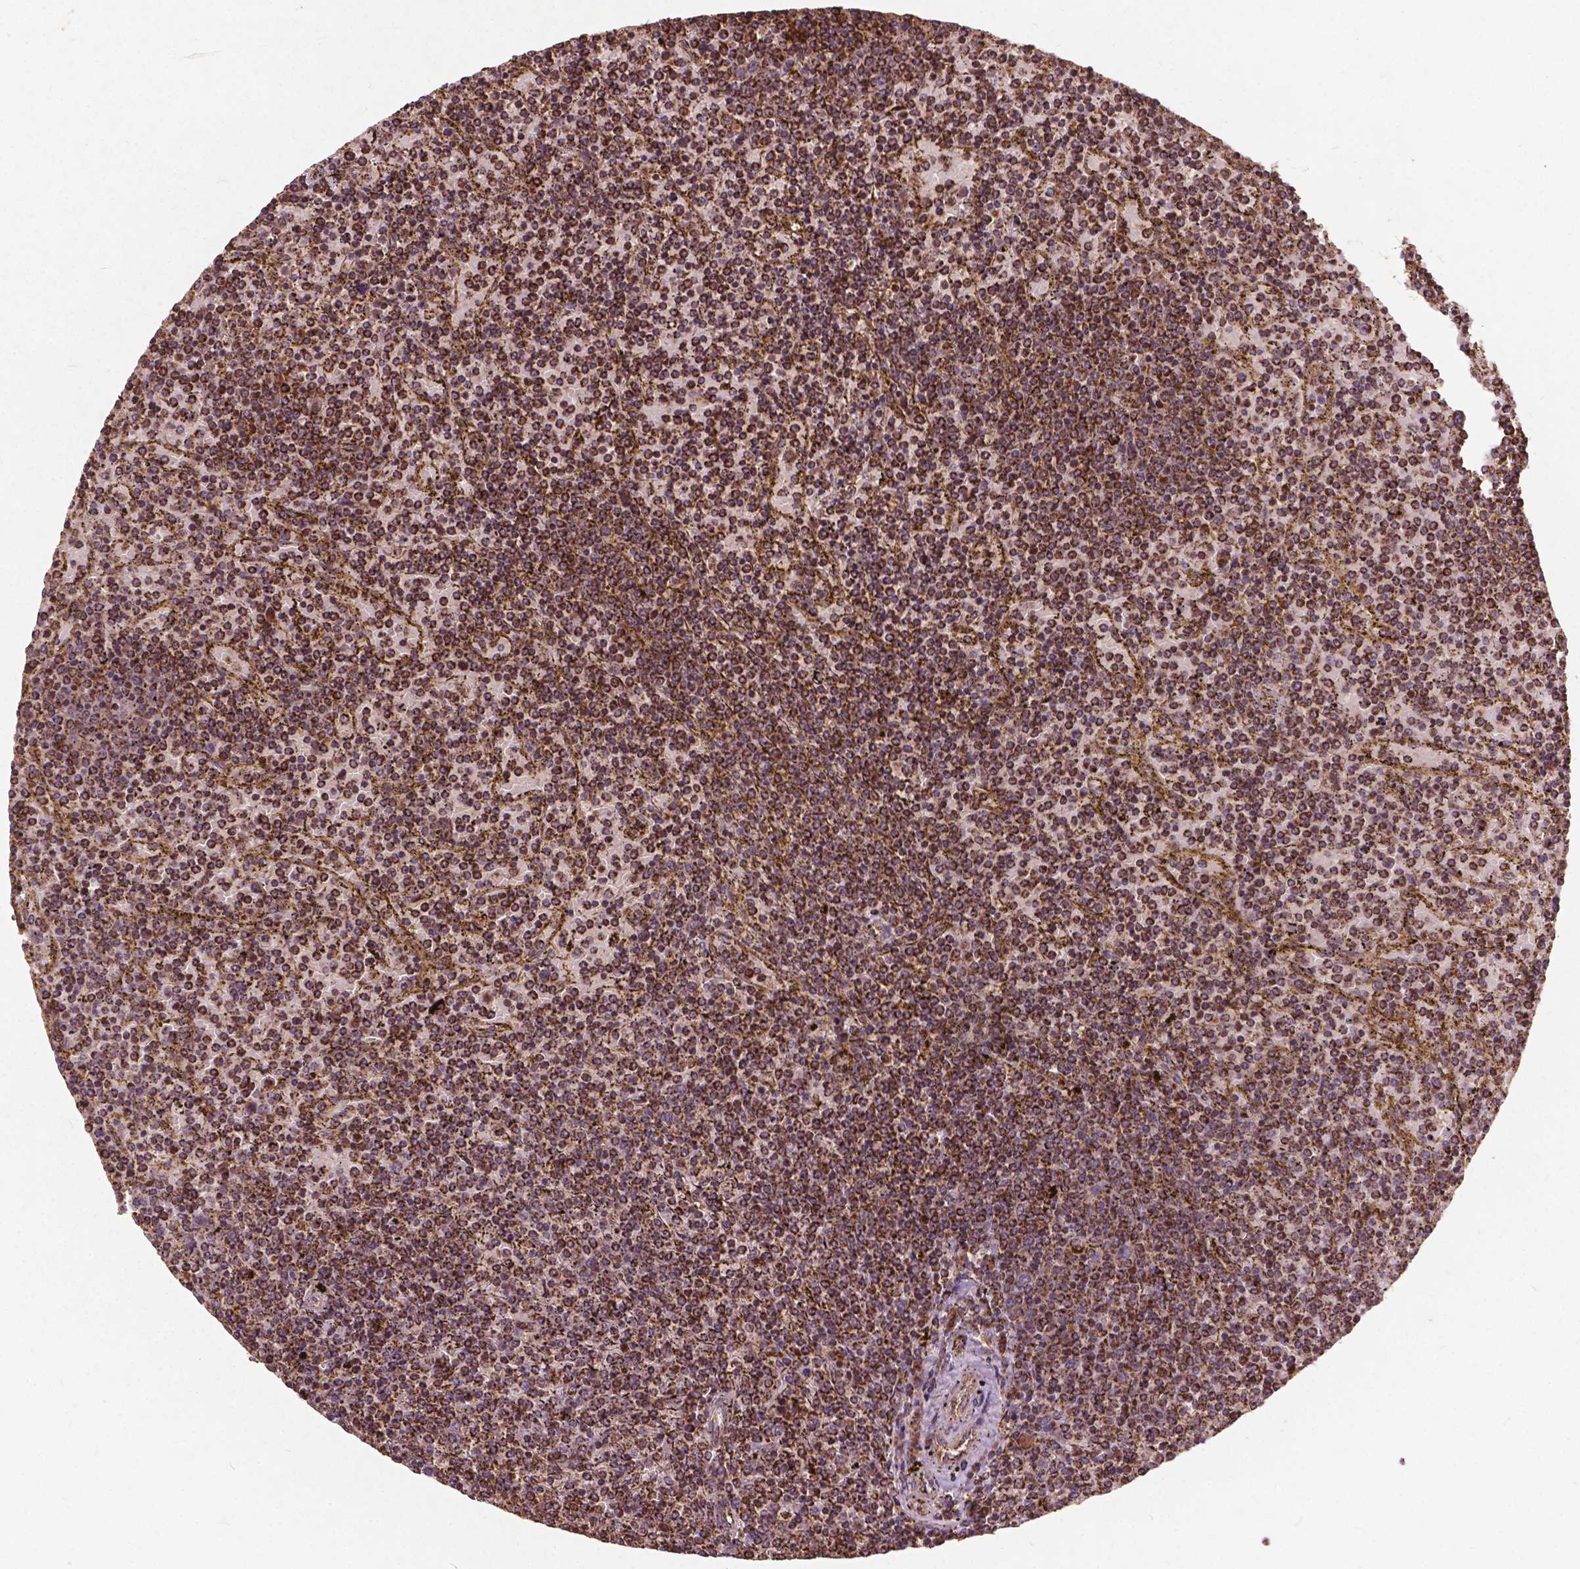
{"staining": {"intensity": "strong", "quantity": ">75%", "location": "cytoplasmic/membranous"}, "tissue": "lymphoma", "cell_type": "Tumor cells", "image_type": "cancer", "snomed": [{"axis": "morphology", "description": "Malignant lymphoma, non-Hodgkin's type, Low grade"}, {"axis": "topography", "description": "Spleen"}], "caption": "This micrograph demonstrates immunohistochemistry staining of human low-grade malignant lymphoma, non-Hodgkin's type, with high strong cytoplasmic/membranous positivity in approximately >75% of tumor cells.", "gene": "UBXN2A", "patient": {"sex": "female", "age": 77}}